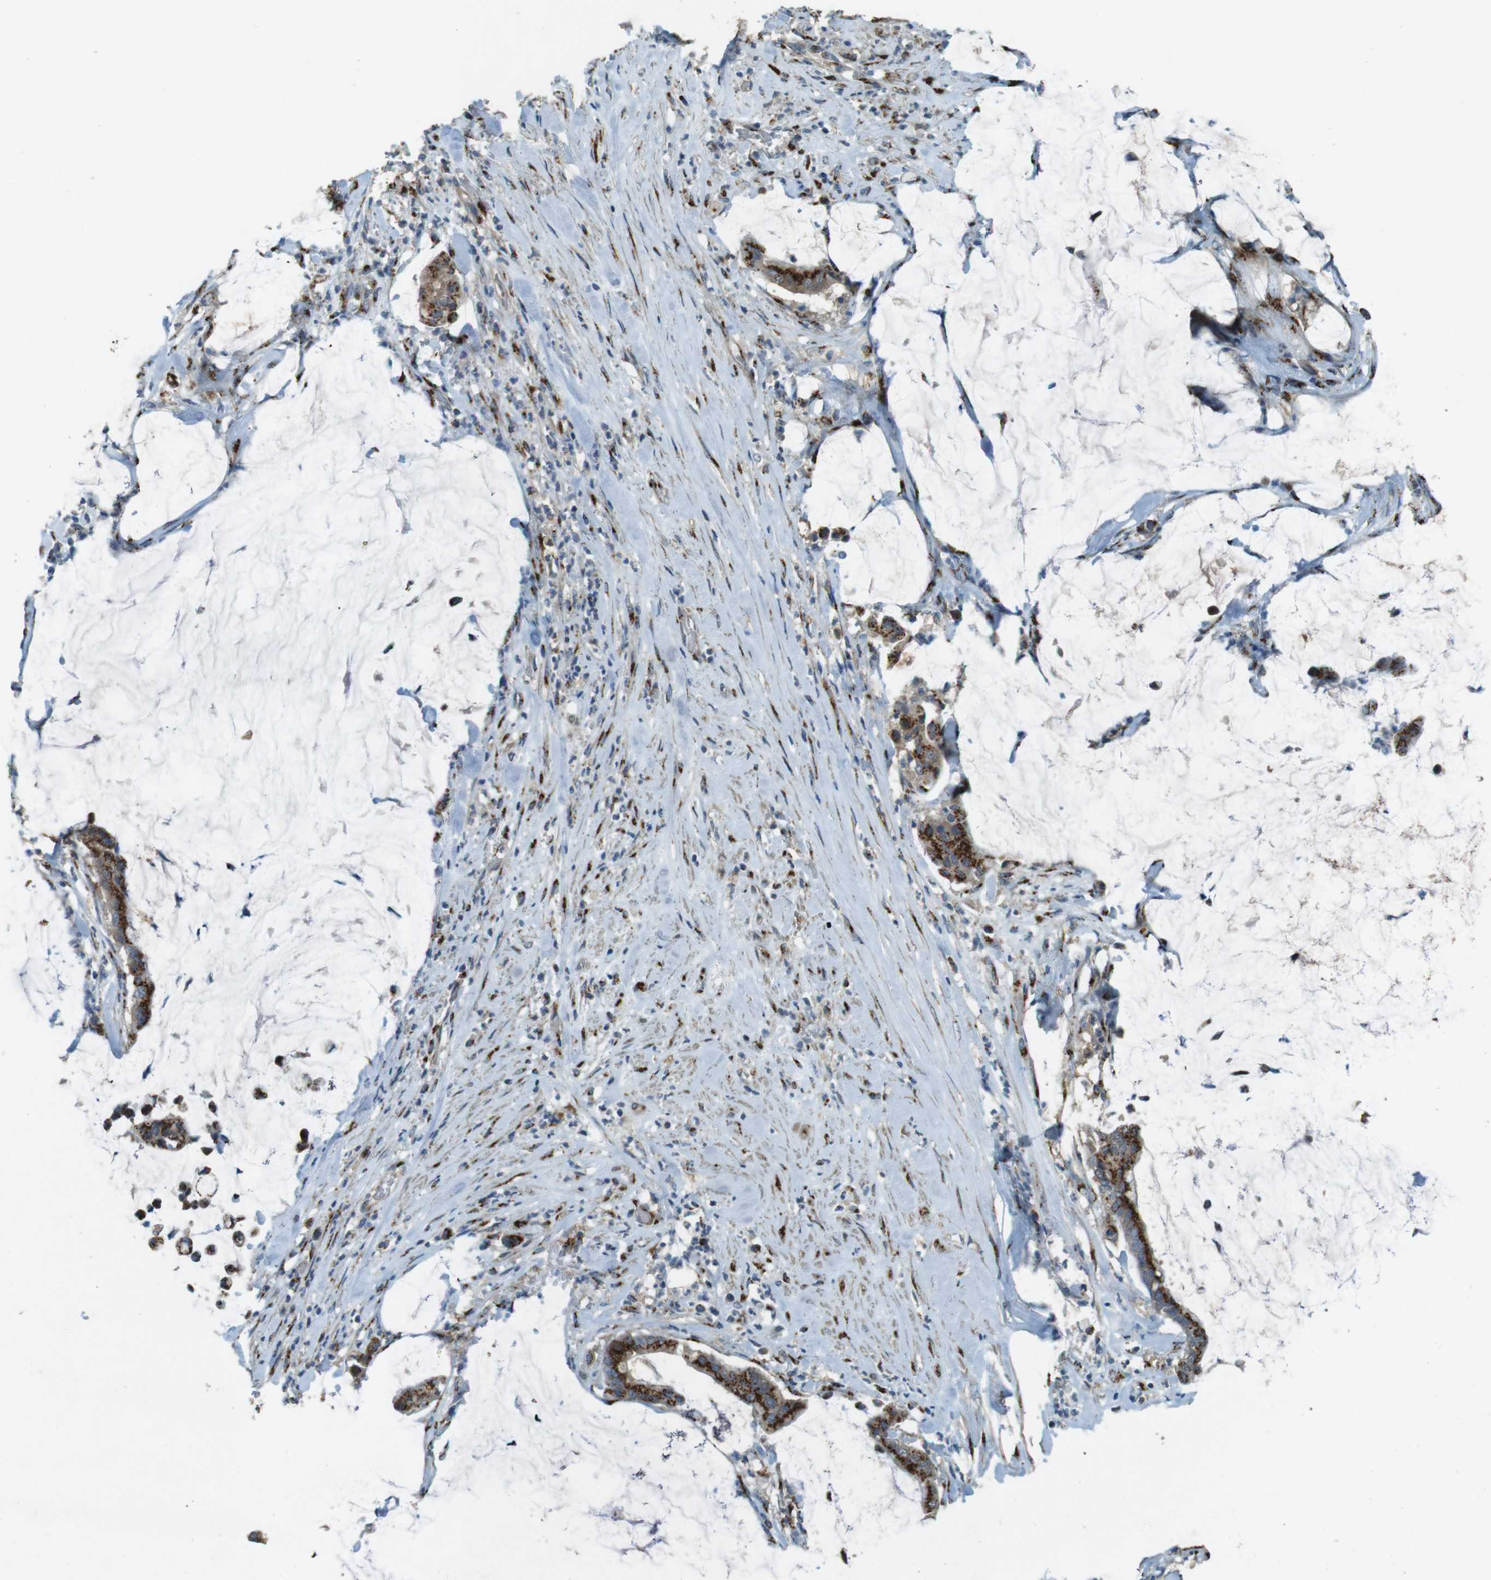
{"staining": {"intensity": "strong", "quantity": ">75%", "location": "cytoplasmic/membranous"}, "tissue": "pancreatic cancer", "cell_type": "Tumor cells", "image_type": "cancer", "snomed": [{"axis": "morphology", "description": "Adenocarcinoma, NOS"}, {"axis": "topography", "description": "Pancreas"}], "caption": "This micrograph shows immunohistochemistry (IHC) staining of pancreatic cancer, with high strong cytoplasmic/membranous expression in approximately >75% of tumor cells.", "gene": "TMEM115", "patient": {"sex": "male", "age": 41}}